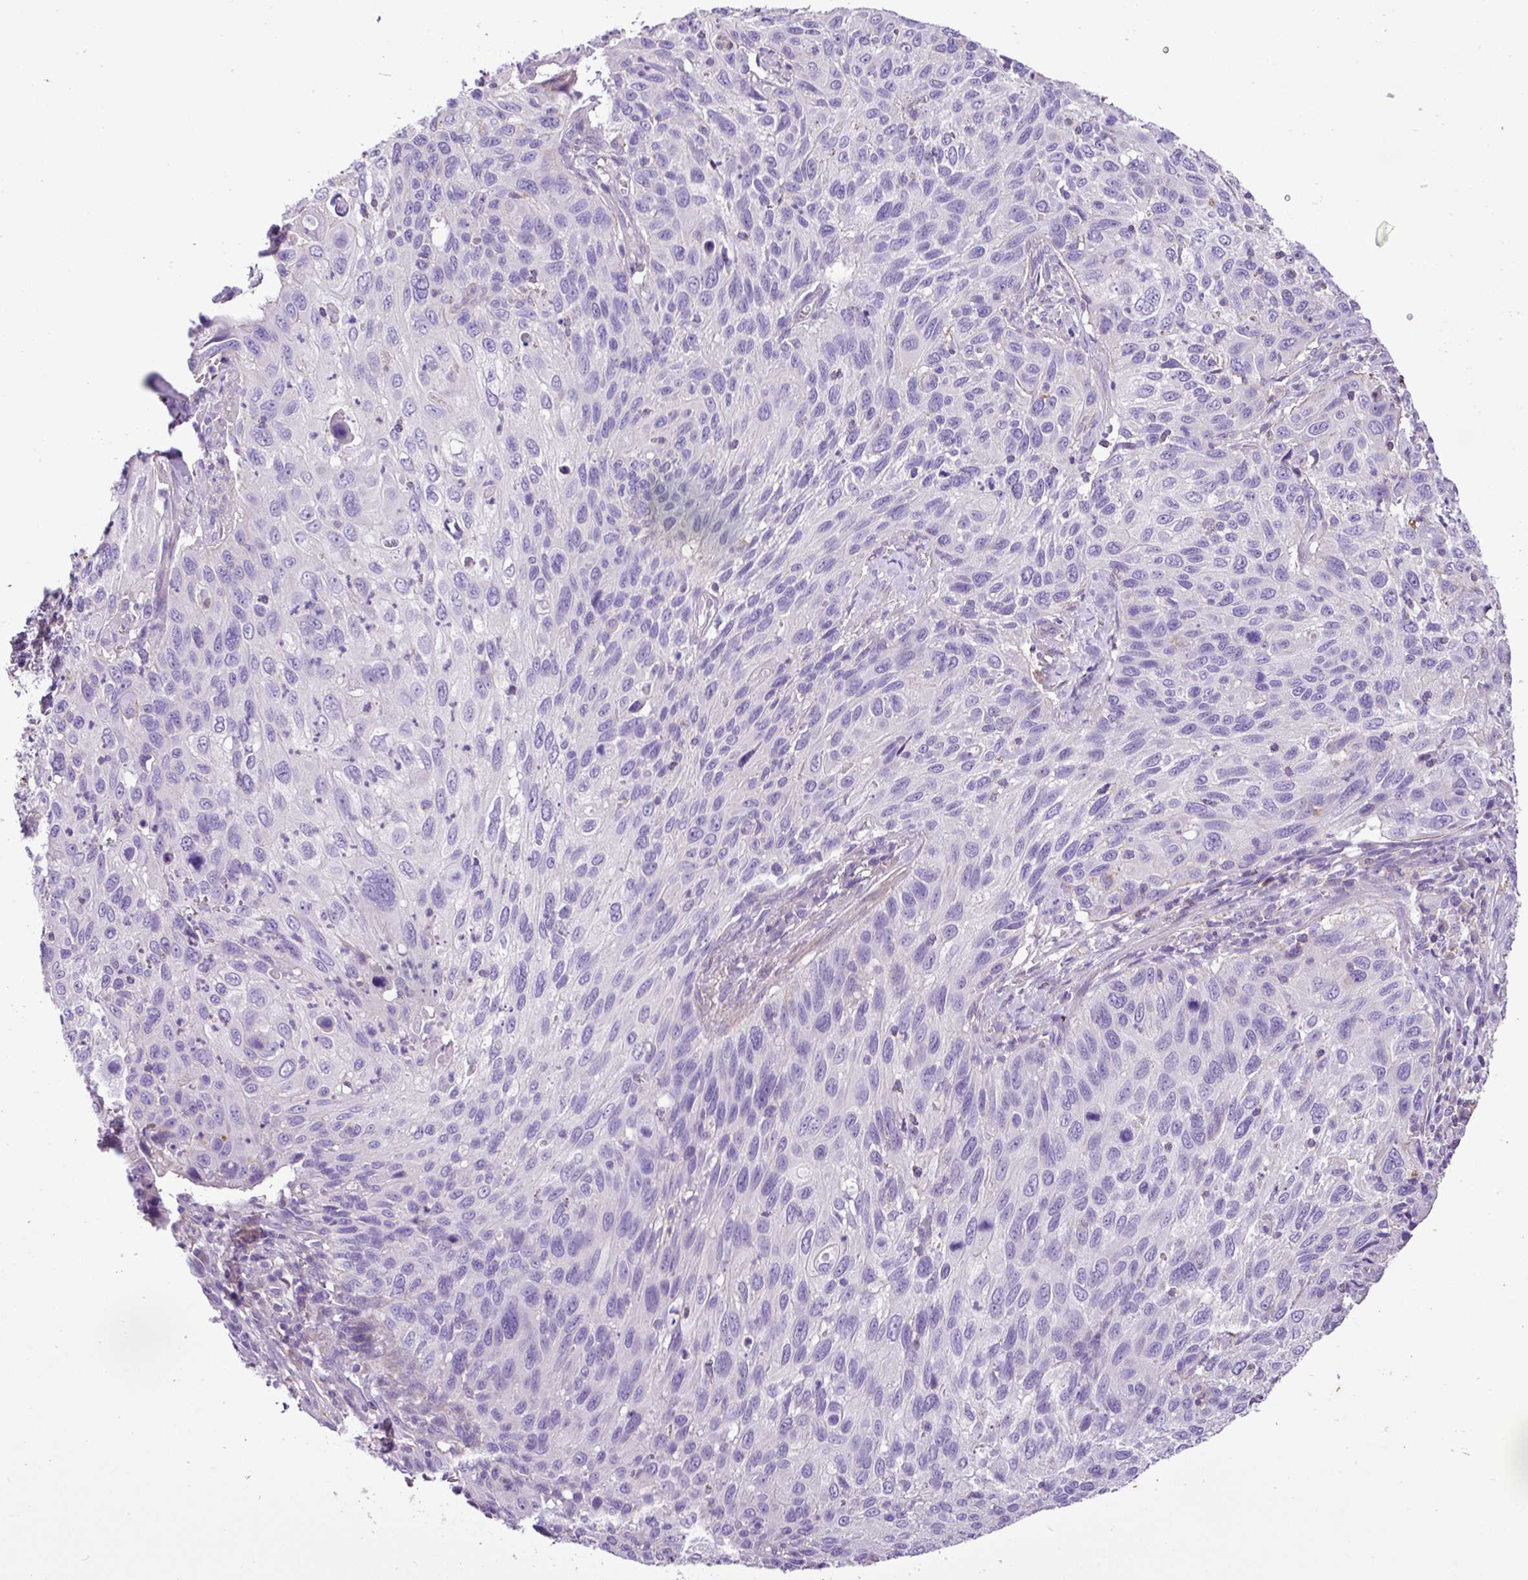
{"staining": {"intensity": "negative", "quantity": "none", "location": "none"}, "tissue": "cervical cancer", "cell_type": "Tumor cells", "image_type": "cancer", "snomed": [{"axis": "morphology", "description": "Squamous cell carcinoma, NOS"}, {"axis": "topography", "description": "Cervix"}], "caption": "Tumor cells are negative for protein expression in human cervical cancer (squamous cell carcinoma).", "gene": "ZNF334", "patient": {"sex": "female", "age": 70}}